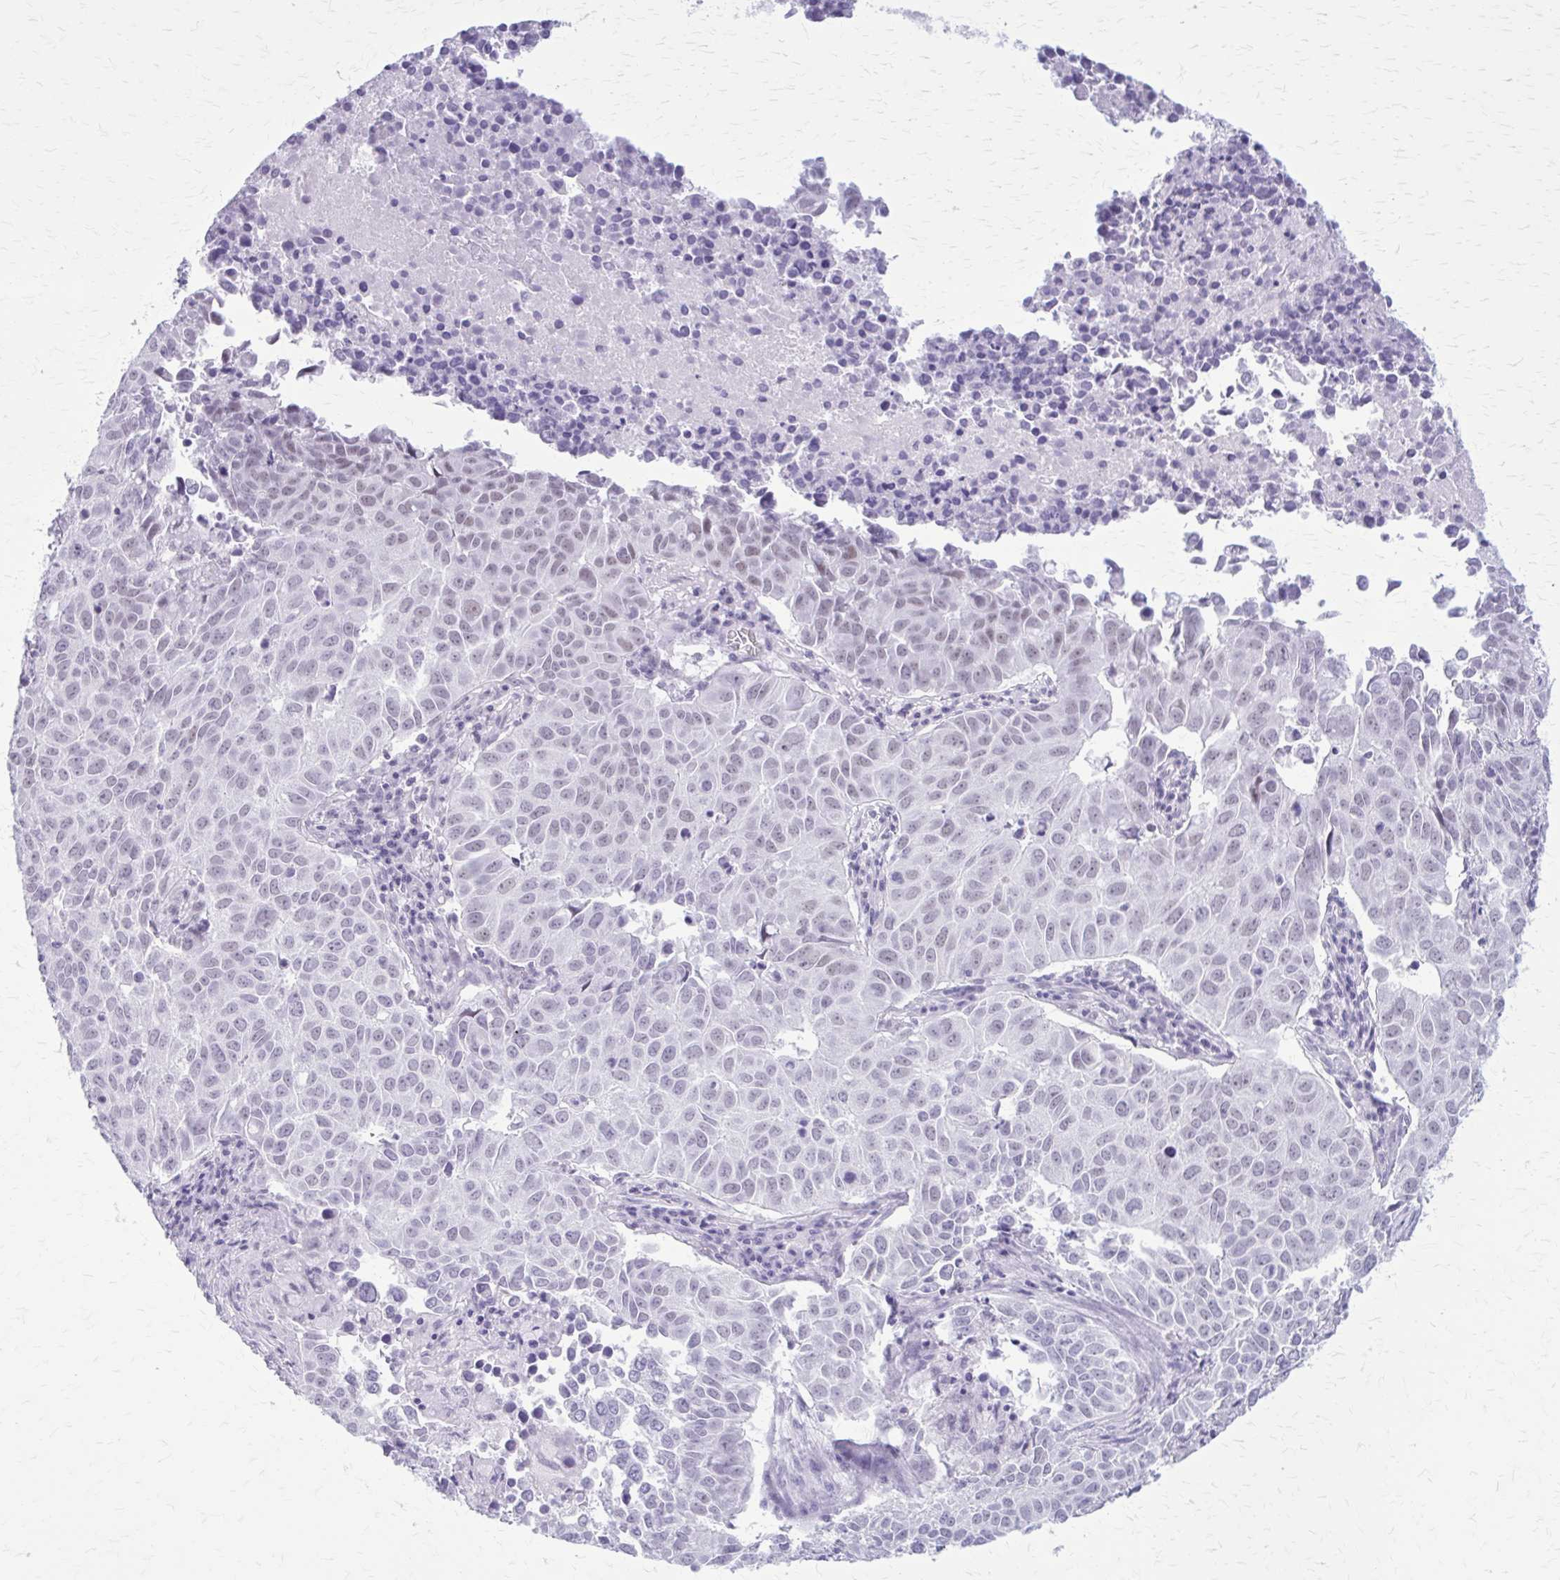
{"staining": {"intensity": "negative", "quantity": "none", "location": "none"}, "tissue": "lung cancer", "cell_type": "Tumor cells", "image_type": "cancer", "snomed": [{"axis": "morphology", "description": "Adenocarcinoma, NOS"}, {"axis": "topography", "description": "Lung"}], "caption": "IHC histopathology image of human lung cancer stained for a protein (brown), which reveals no expression in tumor cells.", "gene": "GAD1", "patient": {"sex": "female", "age": 50}}